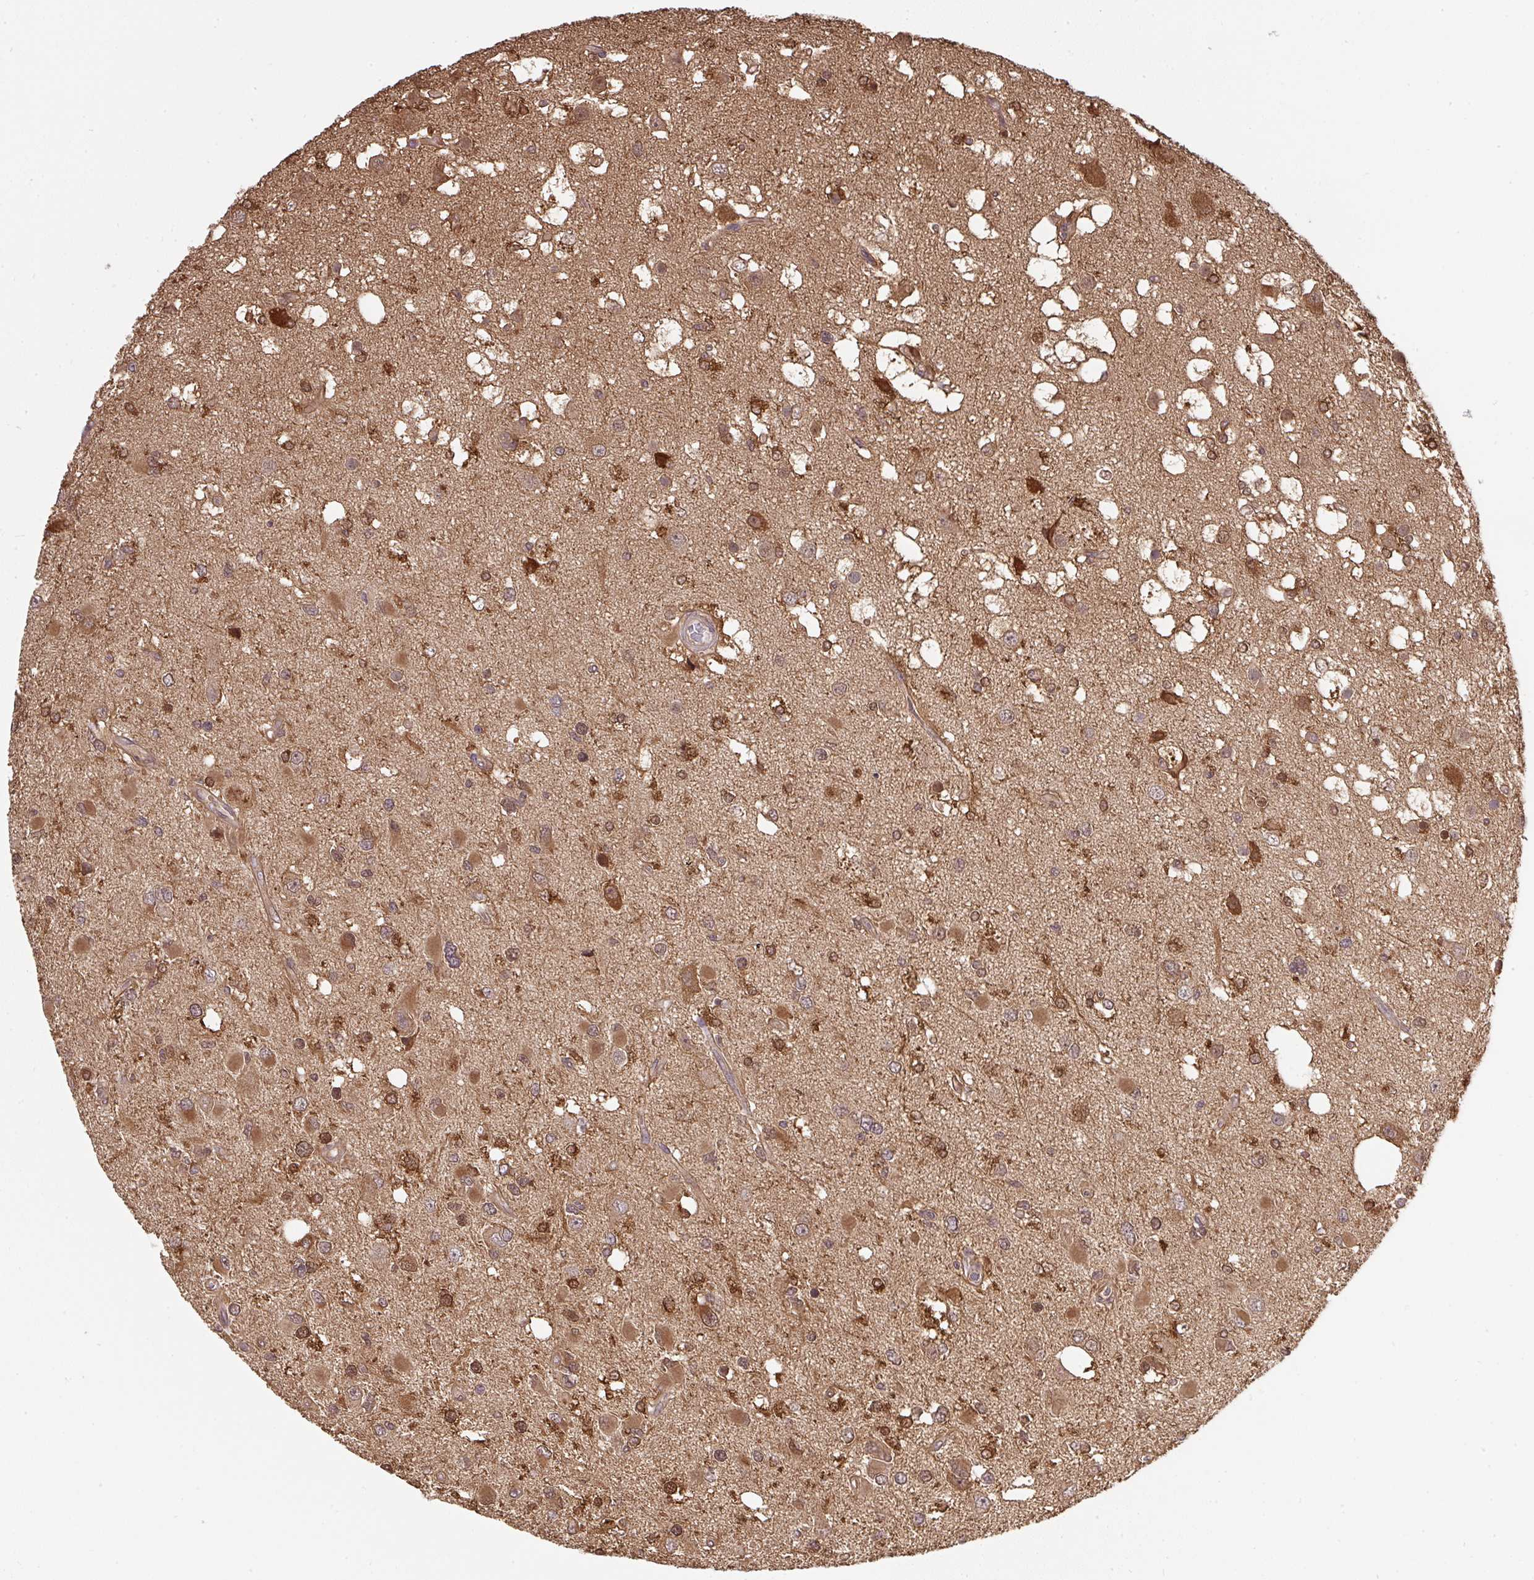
{"staining": {"intensity": "moderate", "quantity": ">75%", "location": "cytoplasmic/membranous,nuclear"}, "tissue": "glioma", "cell_type": "Tumor cells", "image_type": "cancer", "snomed": [{"axis": "morphology", "description": "Glioma, malignant, High grade"}, {"axis": "topography", "description": "Brain"}], "caption": "Immunohistochemistry micrograph of neoplastic tissue: human malignant high-grade glioma stained using immunohistochemistry exhibits medium levels of moderate protein expression localized specifically in the cytoplasmic/membranous and nuclear of tumor cells, appearing as a cytoplasmic/membranous and nuclear brown color.", "gene": "ST13", "patient": {"sex": "male", "age": 53}}